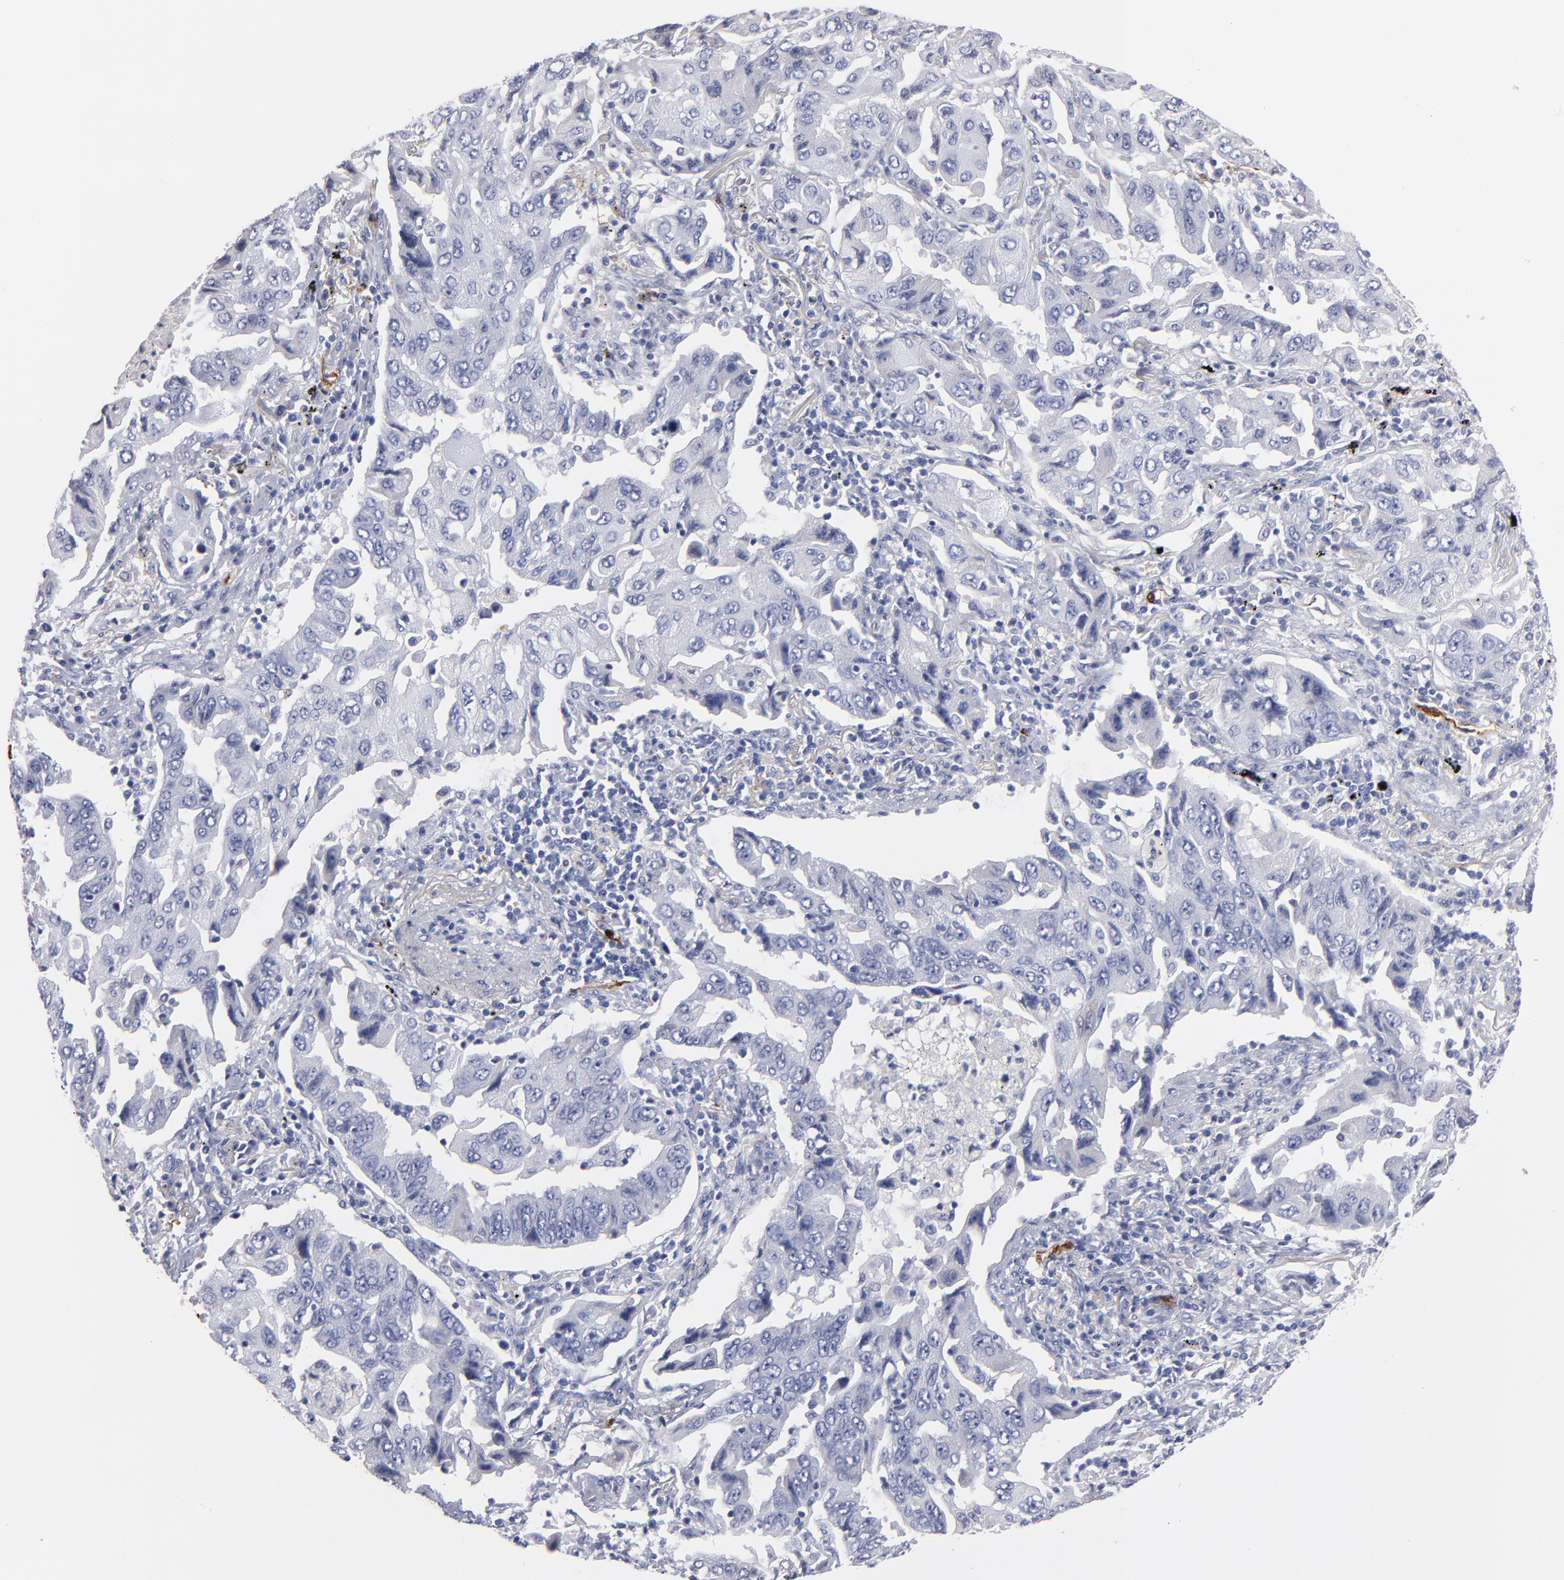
{"staining": {"intensity": "negative", "quantity": "none", "location": "none"}, "tissue": "lung cancer", "cell_type": "Tumor cells", "image_type": "cancer", "snomed": [{"axis": "morphology", "description": "Adenocarcinoma, NOS"}, {"axis": "topography", "description": "Lung"}], "caption": "A histopathology image of lung cancer stained for a protein displays no brown staining in tumor cells. (Stains: DAB (3,3'-diaminobenzidine) IHC with hematoxylin counter stain, Microscopy: brightfield microscopy at high magnification).", "gene": "FABP4", "patient": {"sex": "female", "age": 65}}